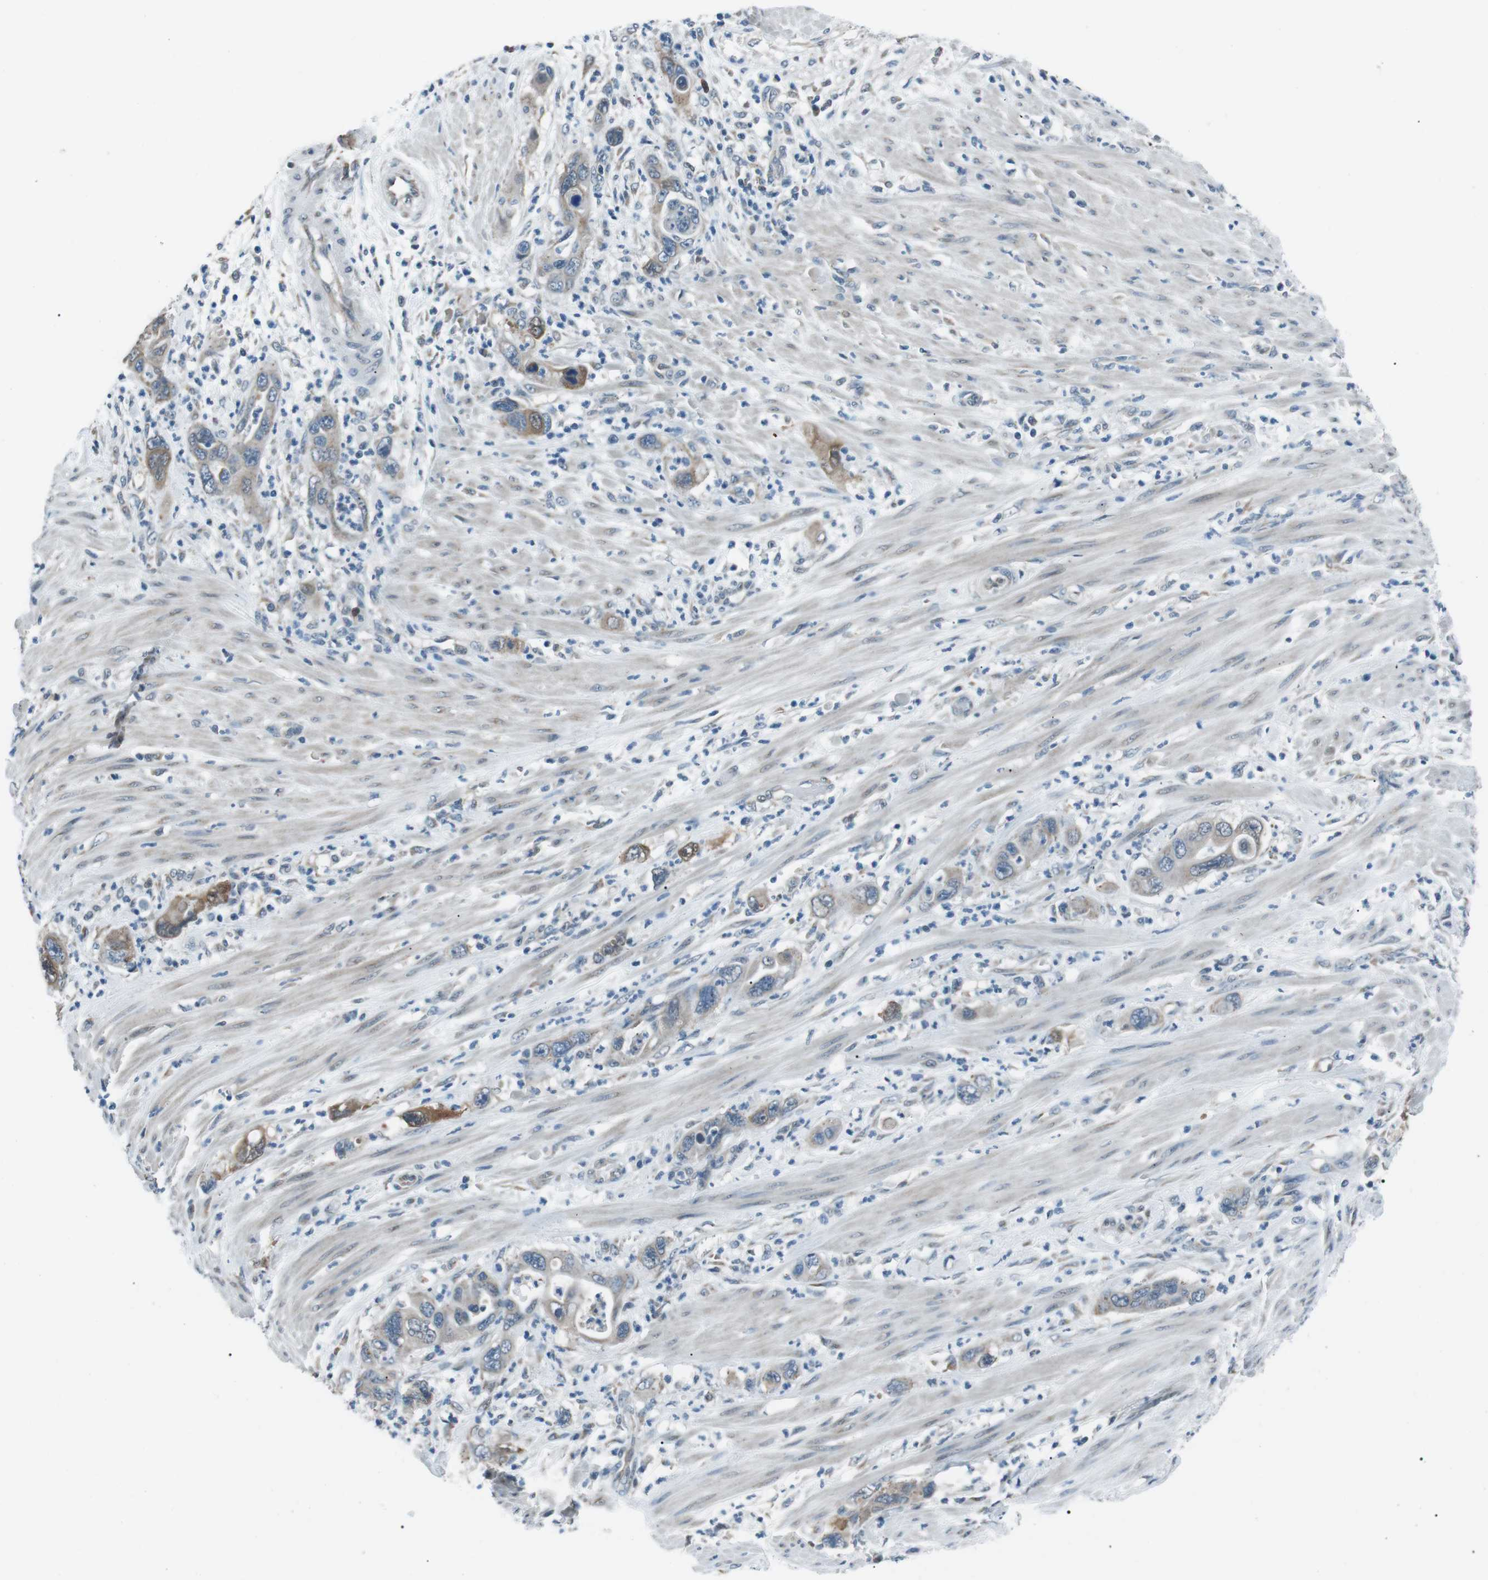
{"staining": {"intensity": "moderate", "quantity": "<25%", "location": "cytoplasmic/membranous"}, "tissue": "pancreatic cancer", "cell_type": "Tumor cells", "image_type": "cancer", "snomed": [{"axis": "morphology", "description": "Adenocarcinoma, NOS"}, {"axis": "topography", "description": "Pancreas"}], "caption": "Pancreatic cancer stained with a protein marker demonstrates moderate staining in tumor cells.", "gene": "SERPINB2", "patient": {"sex": "female", "age": 71}}